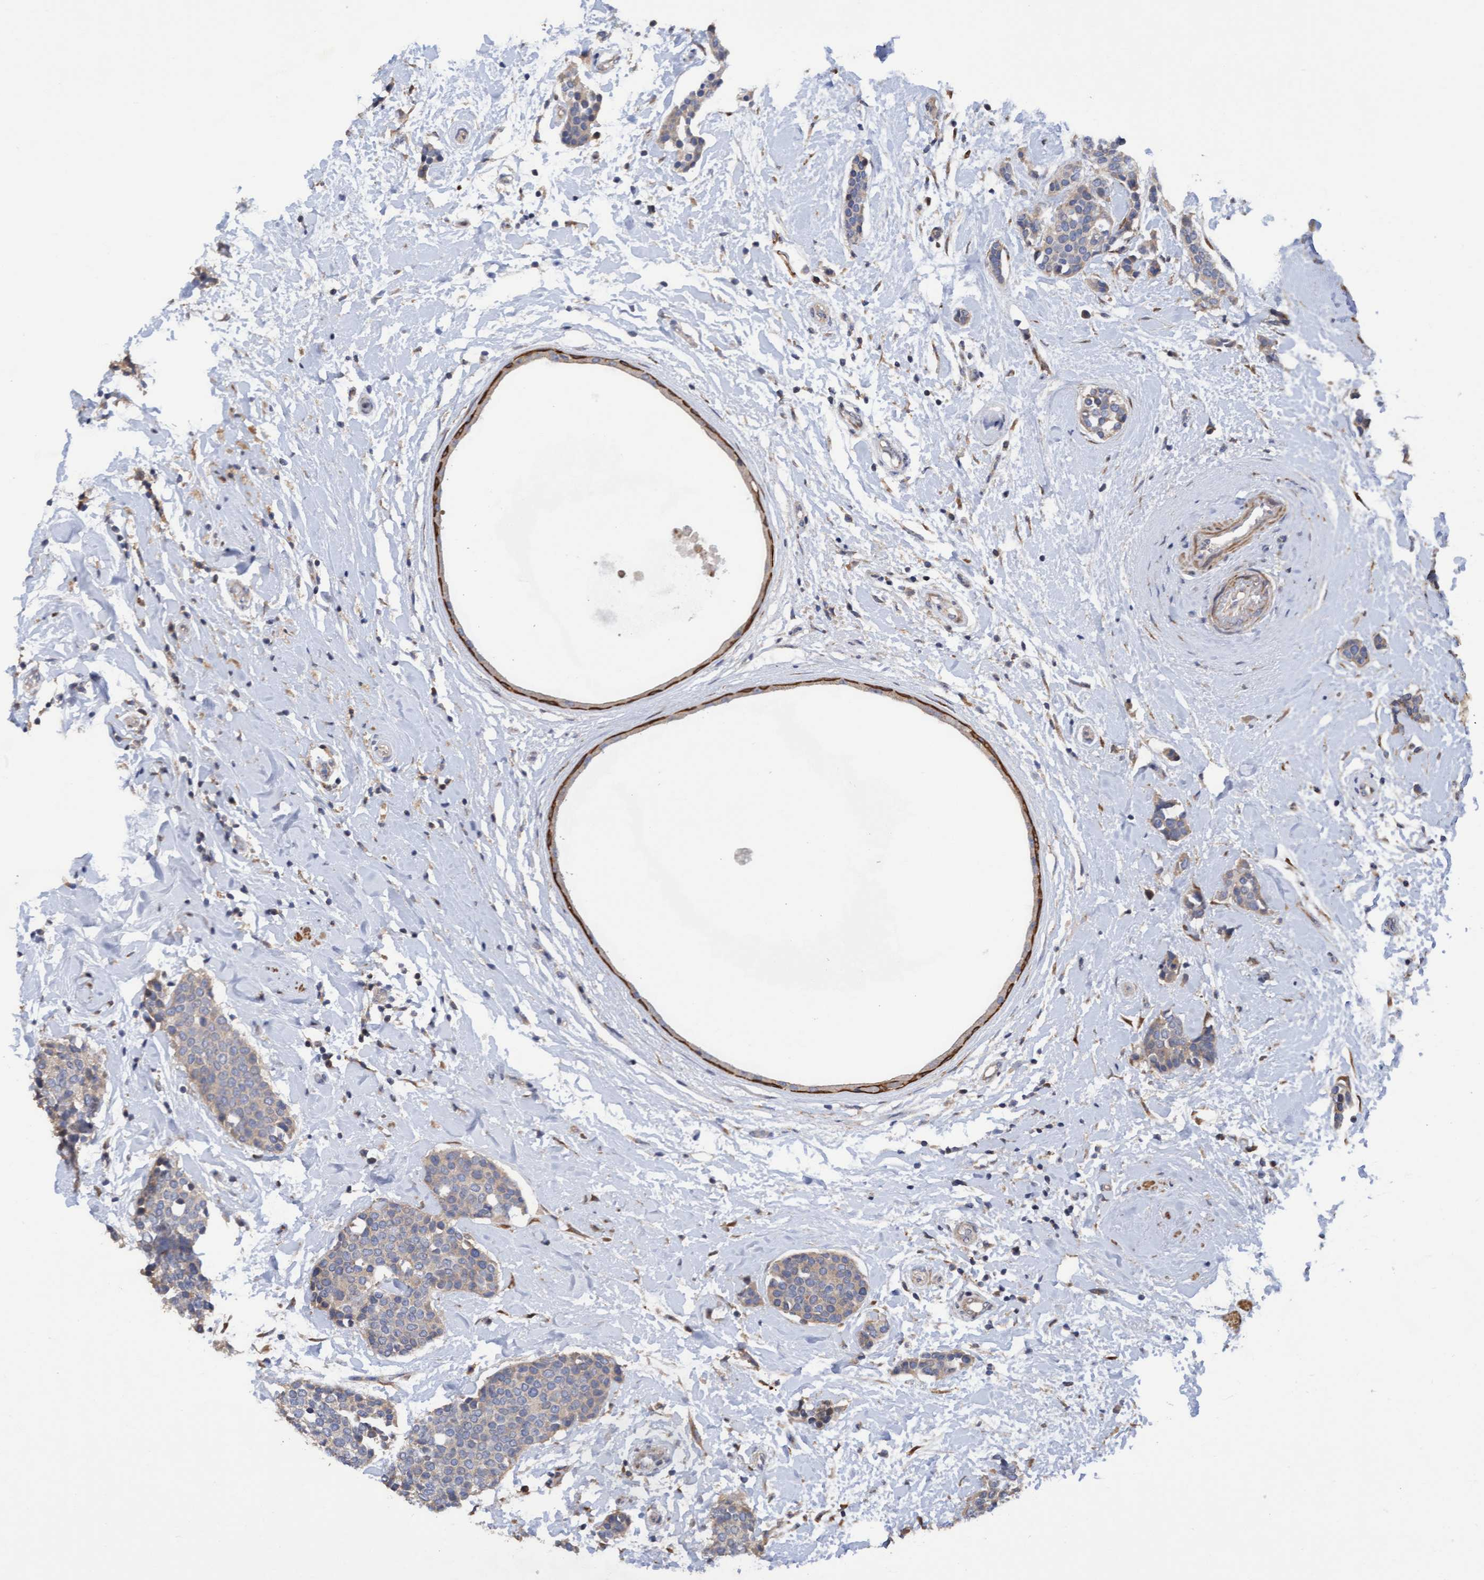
{"staining": {"intensity": "weak", "quantity": "25%-75%", "location": "cytoplasmic/membranous"}, "tissue": "breast cancer", "cell_type": "Tumor cells", "image_type": "cancer", "snomed": [{"axis": "morphology", "description": "Duct carcinoma"}, {"axis": "topography", "description": "Breast"}], "caption": "Immunohistochemical staining of breast invasive ductal carcinoma reveals low levels of weak cytoplasmic/membranous staining in approximately 25%-75% of tumor cells.", "gene": "ELP5", "patient": {"sex": "female", "age": 55}}